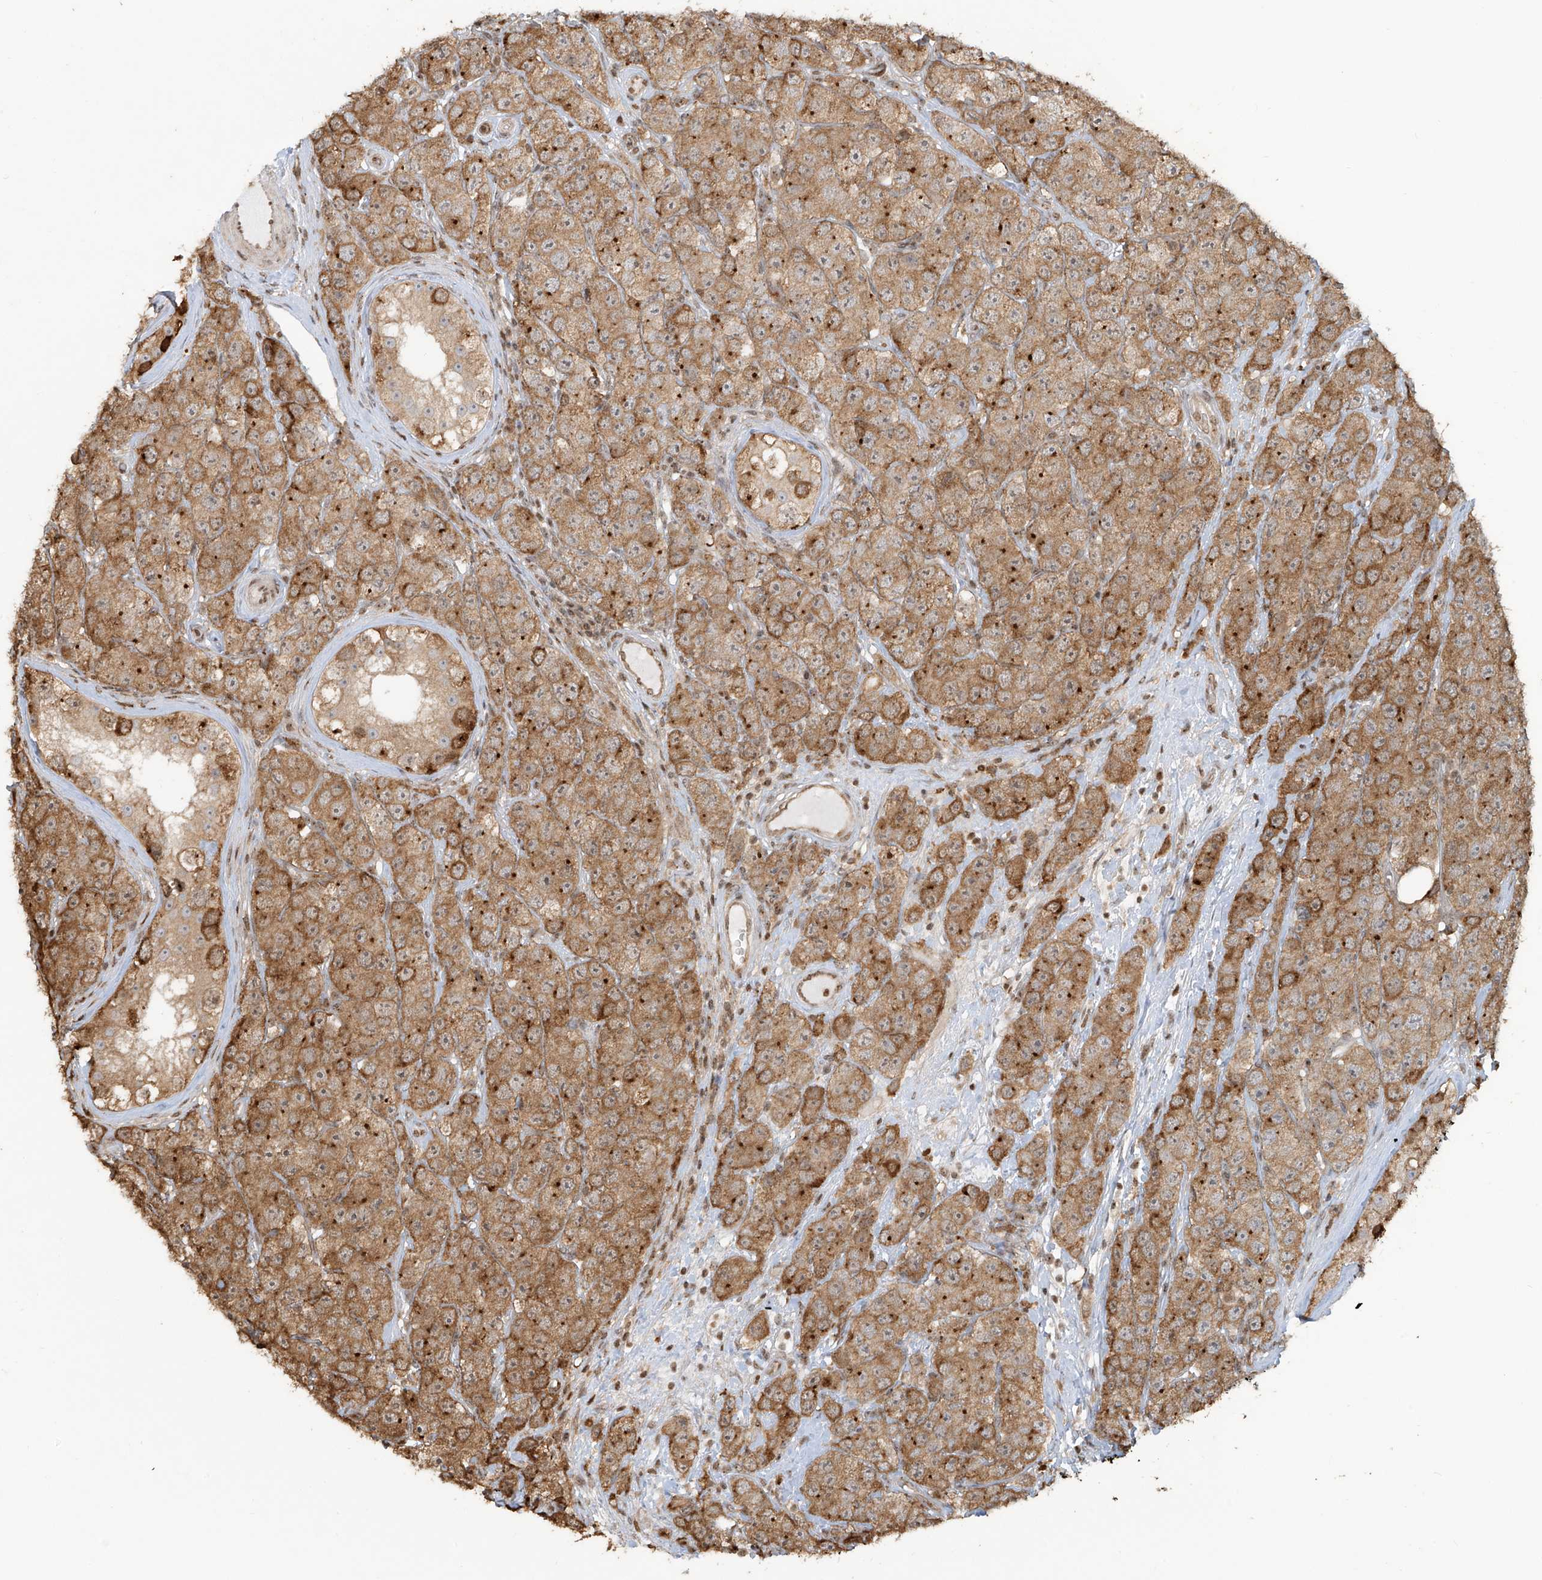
{"staining": {"intensity": "moderate", "quantity": ">75%", "location": "cytoplasmic/membranous"}, "tissue": "testis cancer", "cell_type": "Tumor cells", "image_type": "cancer", "snomed": [{"axis": "morphology", "description": "Seminoma, NOS"}, {"axis": "topography", "description": "Testis"}], "caption": "Protein expression by immunohistochemistry exhibits moderate cytoplasmic/membranous expression in approximately >75% of tumor cells in seminoma (testis).", "gene": "VMP1", "patient": {"sex": "male", "age": 28}}